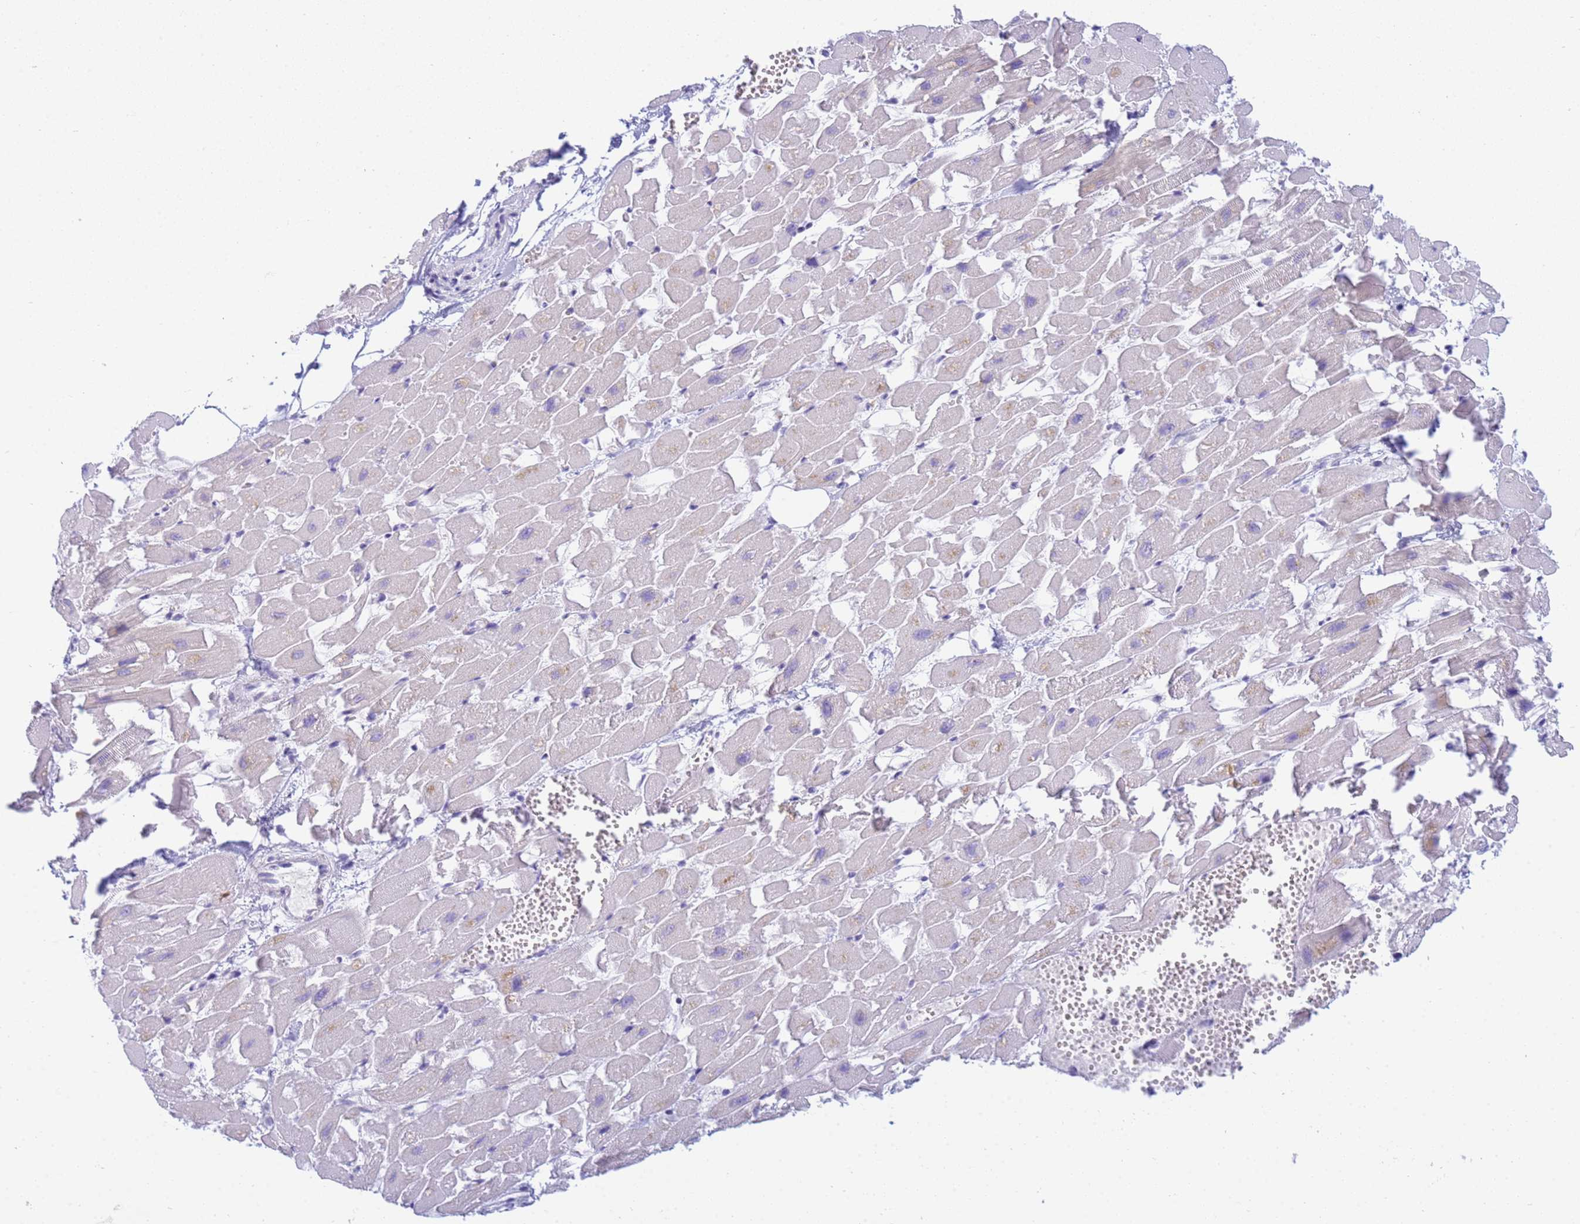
{"staining": {"intensity": "negative", "quantity": "none", "location": "none"}, "tissue": "heart muscle", "cell_type": "Cardiomyocytes", "image_type": "normal", "snomed": [{"axis": "morphology", "description": "Normal tissue, NOS"}, {"axis": "topography", "description": "Heart"}], "caption": "IHC photomicrograph of normal human heart muscle stained for a protein (brown), which displays no staining in cardiomyocytes. Nuclei are stained in blue.", "gene": "SNX20", "patient": {"sex": "female", "age": 64}}